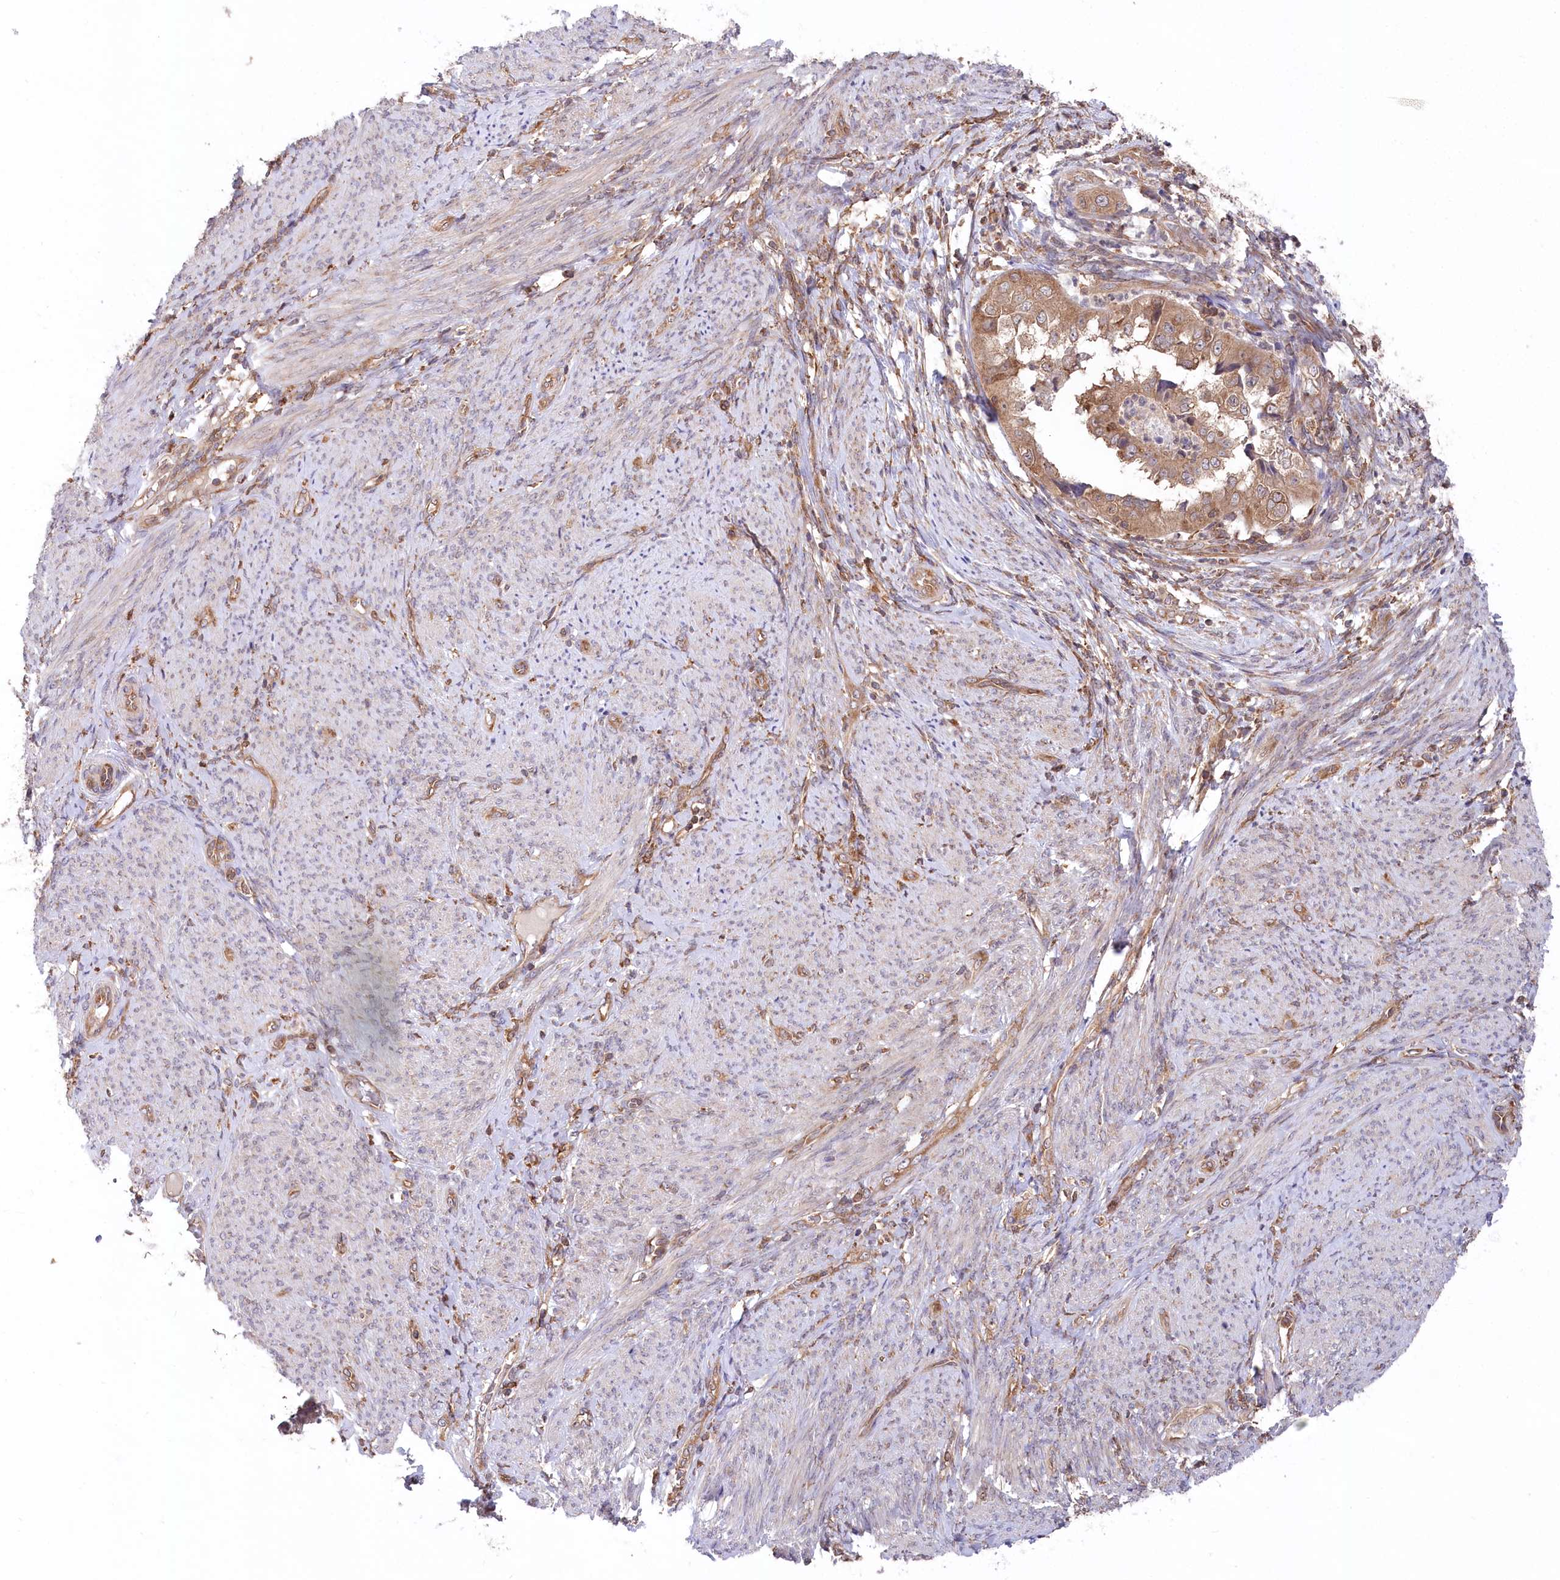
{"staining": {"intensity": "moderate", "quantity": ">75%", "location": "cytoplasmic/membranous"}, "tissue": "endometrial cancer", "cell_type": "Tumor cells", "image_type": "cancer", "snomed": [{"axis": "morphology", "description": "Adenocarcinoma, NOS"}, {"axis": "topography", "description": "Endometrium"}], "caption": "Protein analysis of adenocarcinoma (endometrial) tissue exhibits moderate cytoplasmic/membranous staining in about >75% of tumor cells.", "gene": "PPP1R21", "patient": {"sex": "female", "age": 85}}